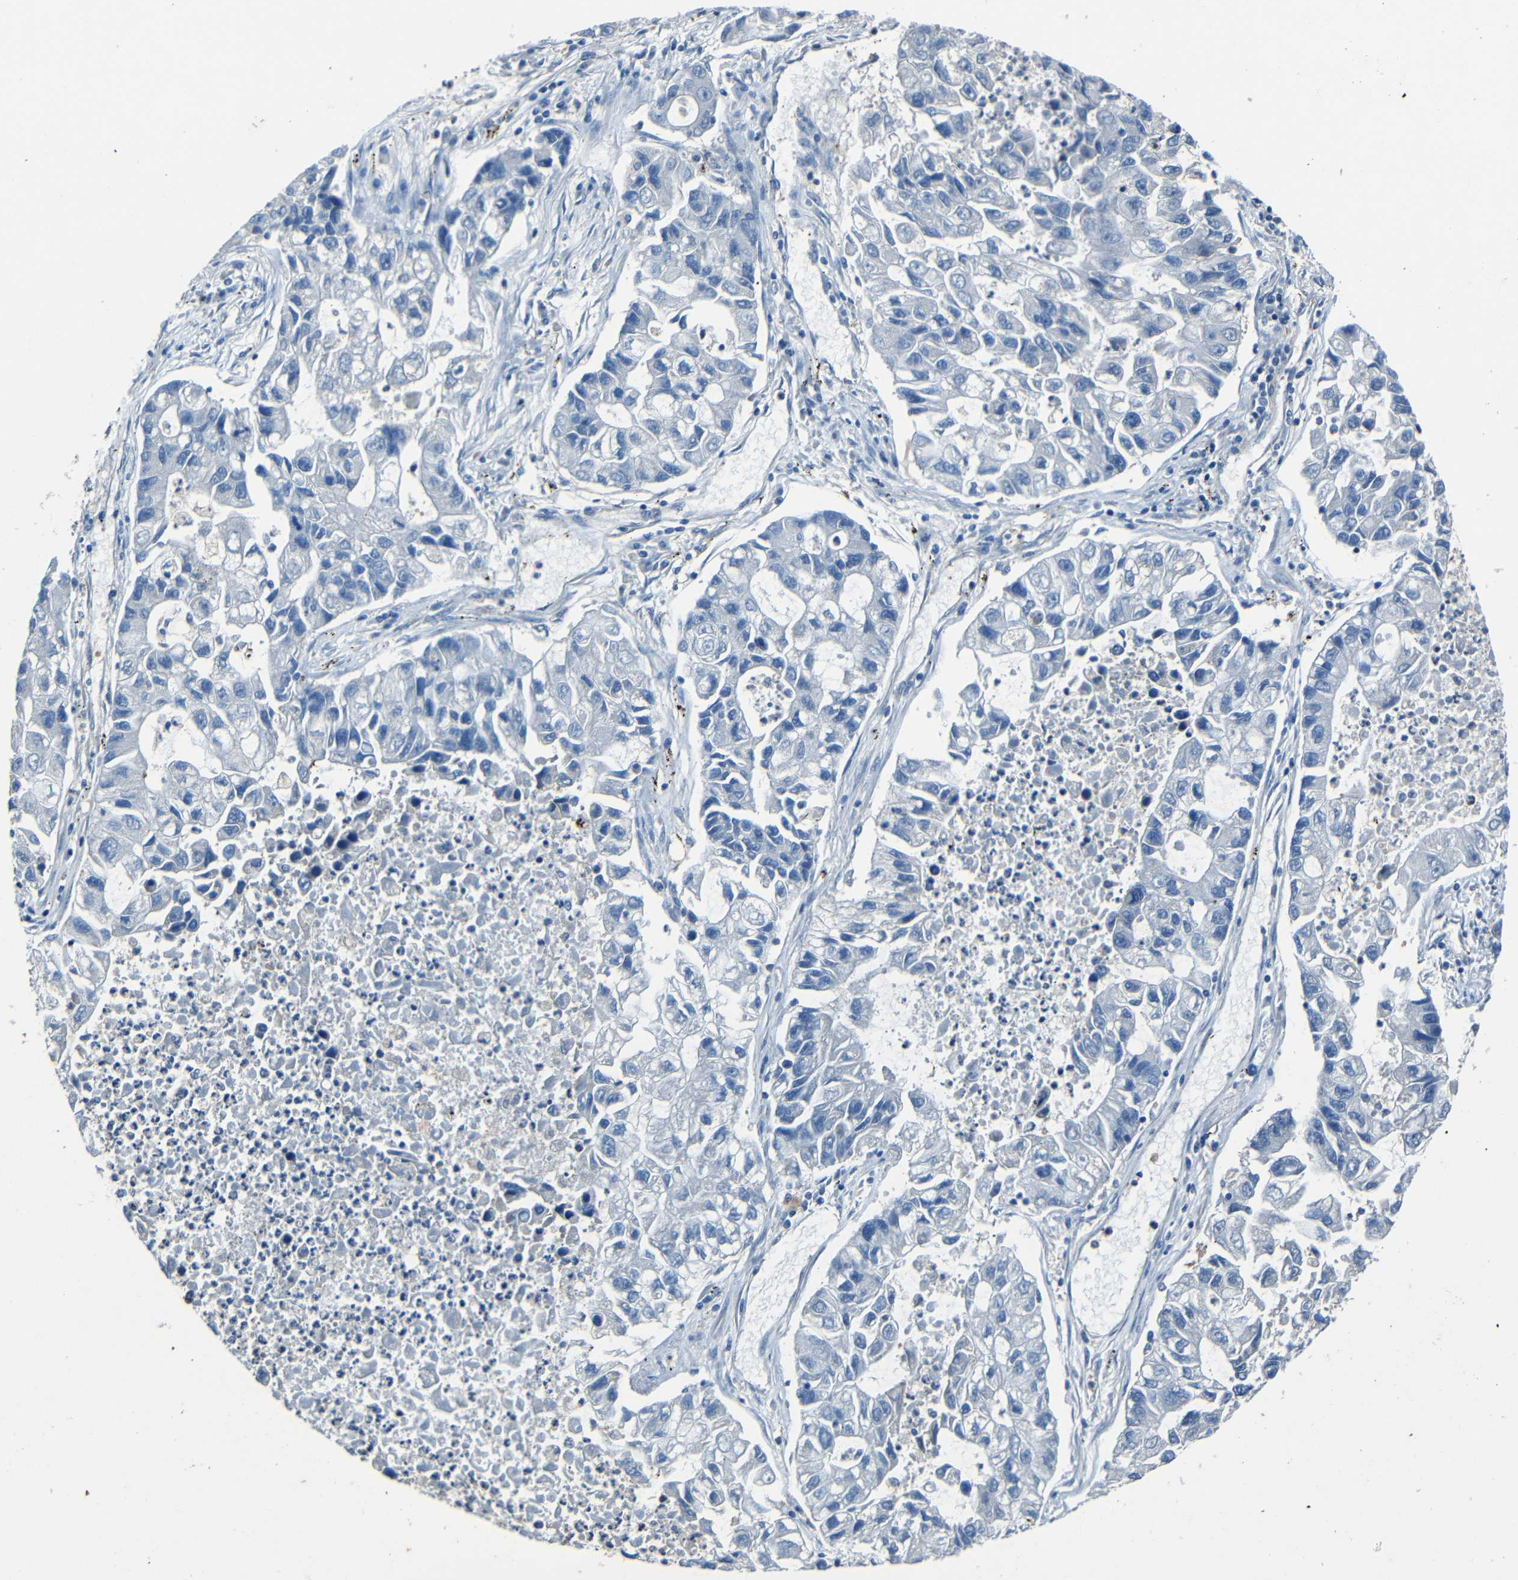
{"staining": {"intensity": "negative", "quantity": "none", "location": "none"}, "tissue": "lung cancer", "cell_type": "Tumor cells", "image_type": "cancer", "snomed": [{"axis": "morphology", "description": "Adenocarcinoma, NOS"}, {"axis": "topography", "description": "Lung"}], "caption": "Immunohistochemistry (IHC) of human lung adenocarcinoma shows no expression in tumor cells.", "gene": "SLA", "patient": {"sex": "female", "age": 51}}